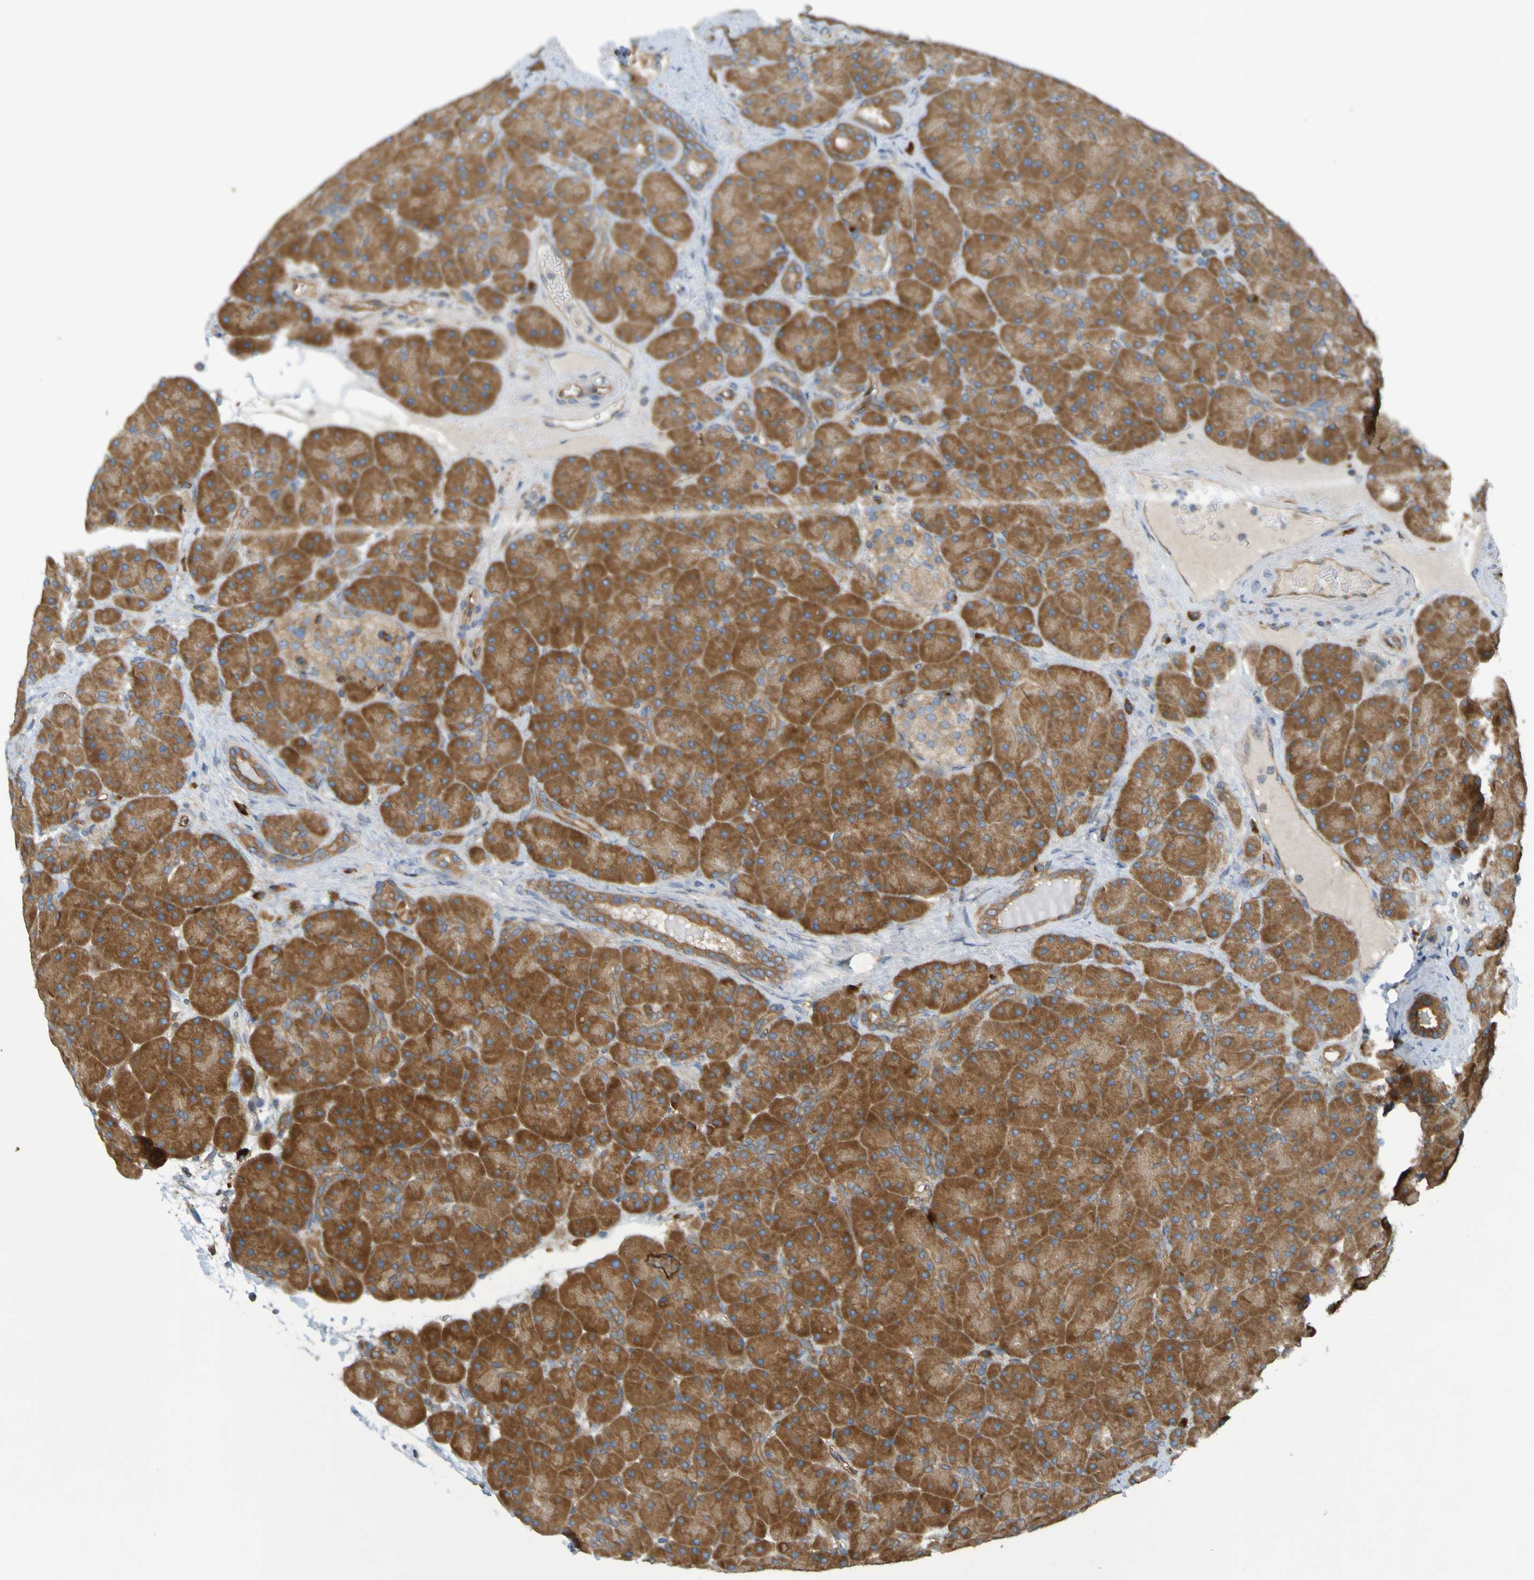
{"staining": {"intensity": "moderate", "quantity": ">75%", "location": "cytoplasmic/membranous"}, "tissue": "pancreas", "cell_type": "Exocrine glandular cells", "image_type": "normal", "snomed": [{"axis": "morphology", "description": "Normal tissue, NOS"}, {"axis": "topography", "description": "Pancreas"}], "caption": "Normal pancreas shows moderate cytoplasmic/membranous expression in about >75% of exocrine glandular cells, visualized by immunohistochemistry.", "gene": "DNAJC4", "patient": {"sex": "male", "age": 66}}